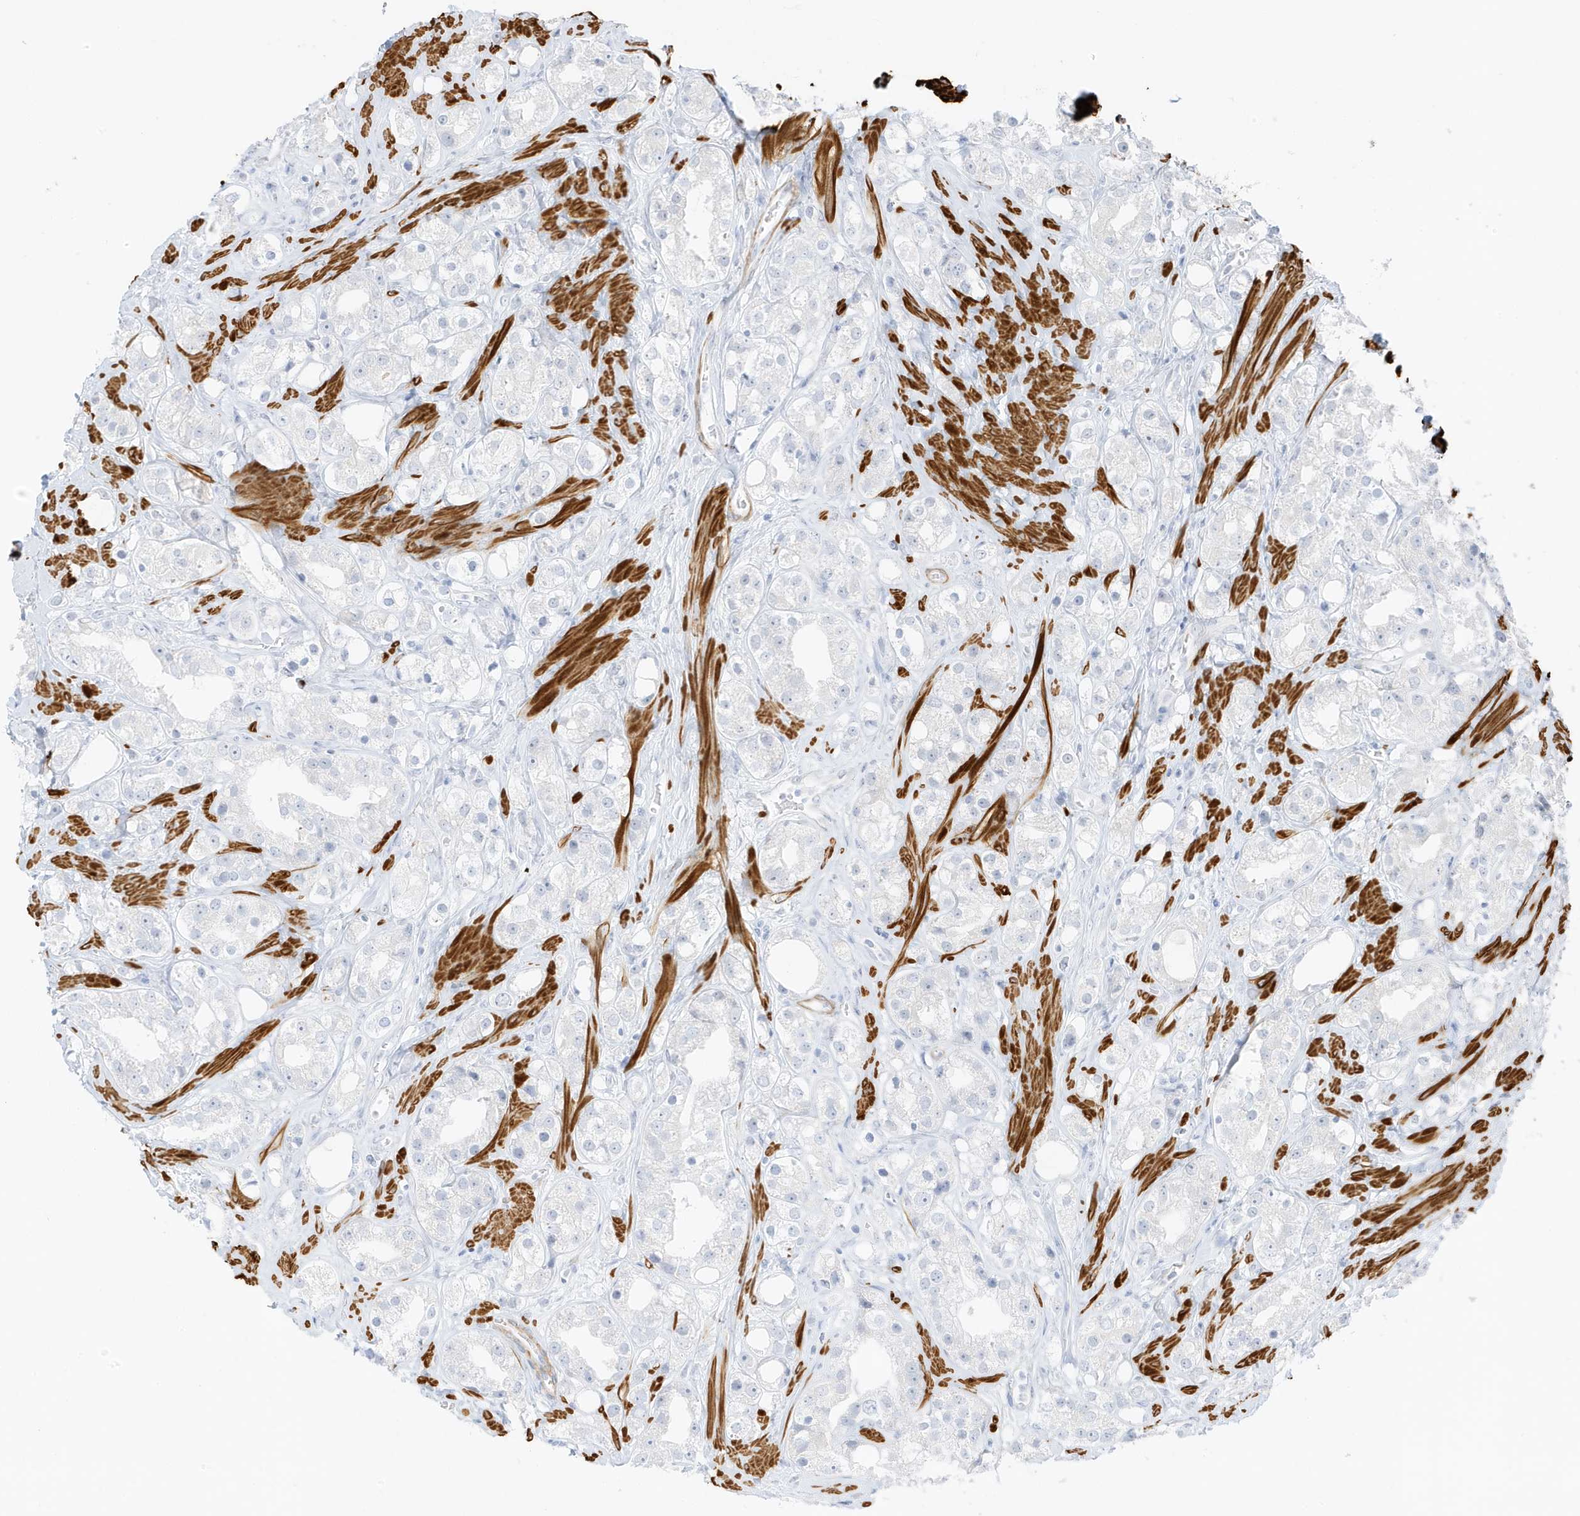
{"staining": {"intensity": "negative", "quantity": "none", "location": "none"}, "tissue": "prostate cancer", "cell_type": "Tumor cells", "image_type": "cancer", "snomed": [{"axis": "morphology", "description": "Adenocarcinoma, NOS"}, {"axis": "topography", "description": "Prostate"}], "caption": "This is an immunohistochemistry (IHC) micrograph of human prostate cancer (adenocarcinoma). There is no expression in tumor cells.", "gene": "SLC22A13", "patient": {"sex": "male", "age": 79}}